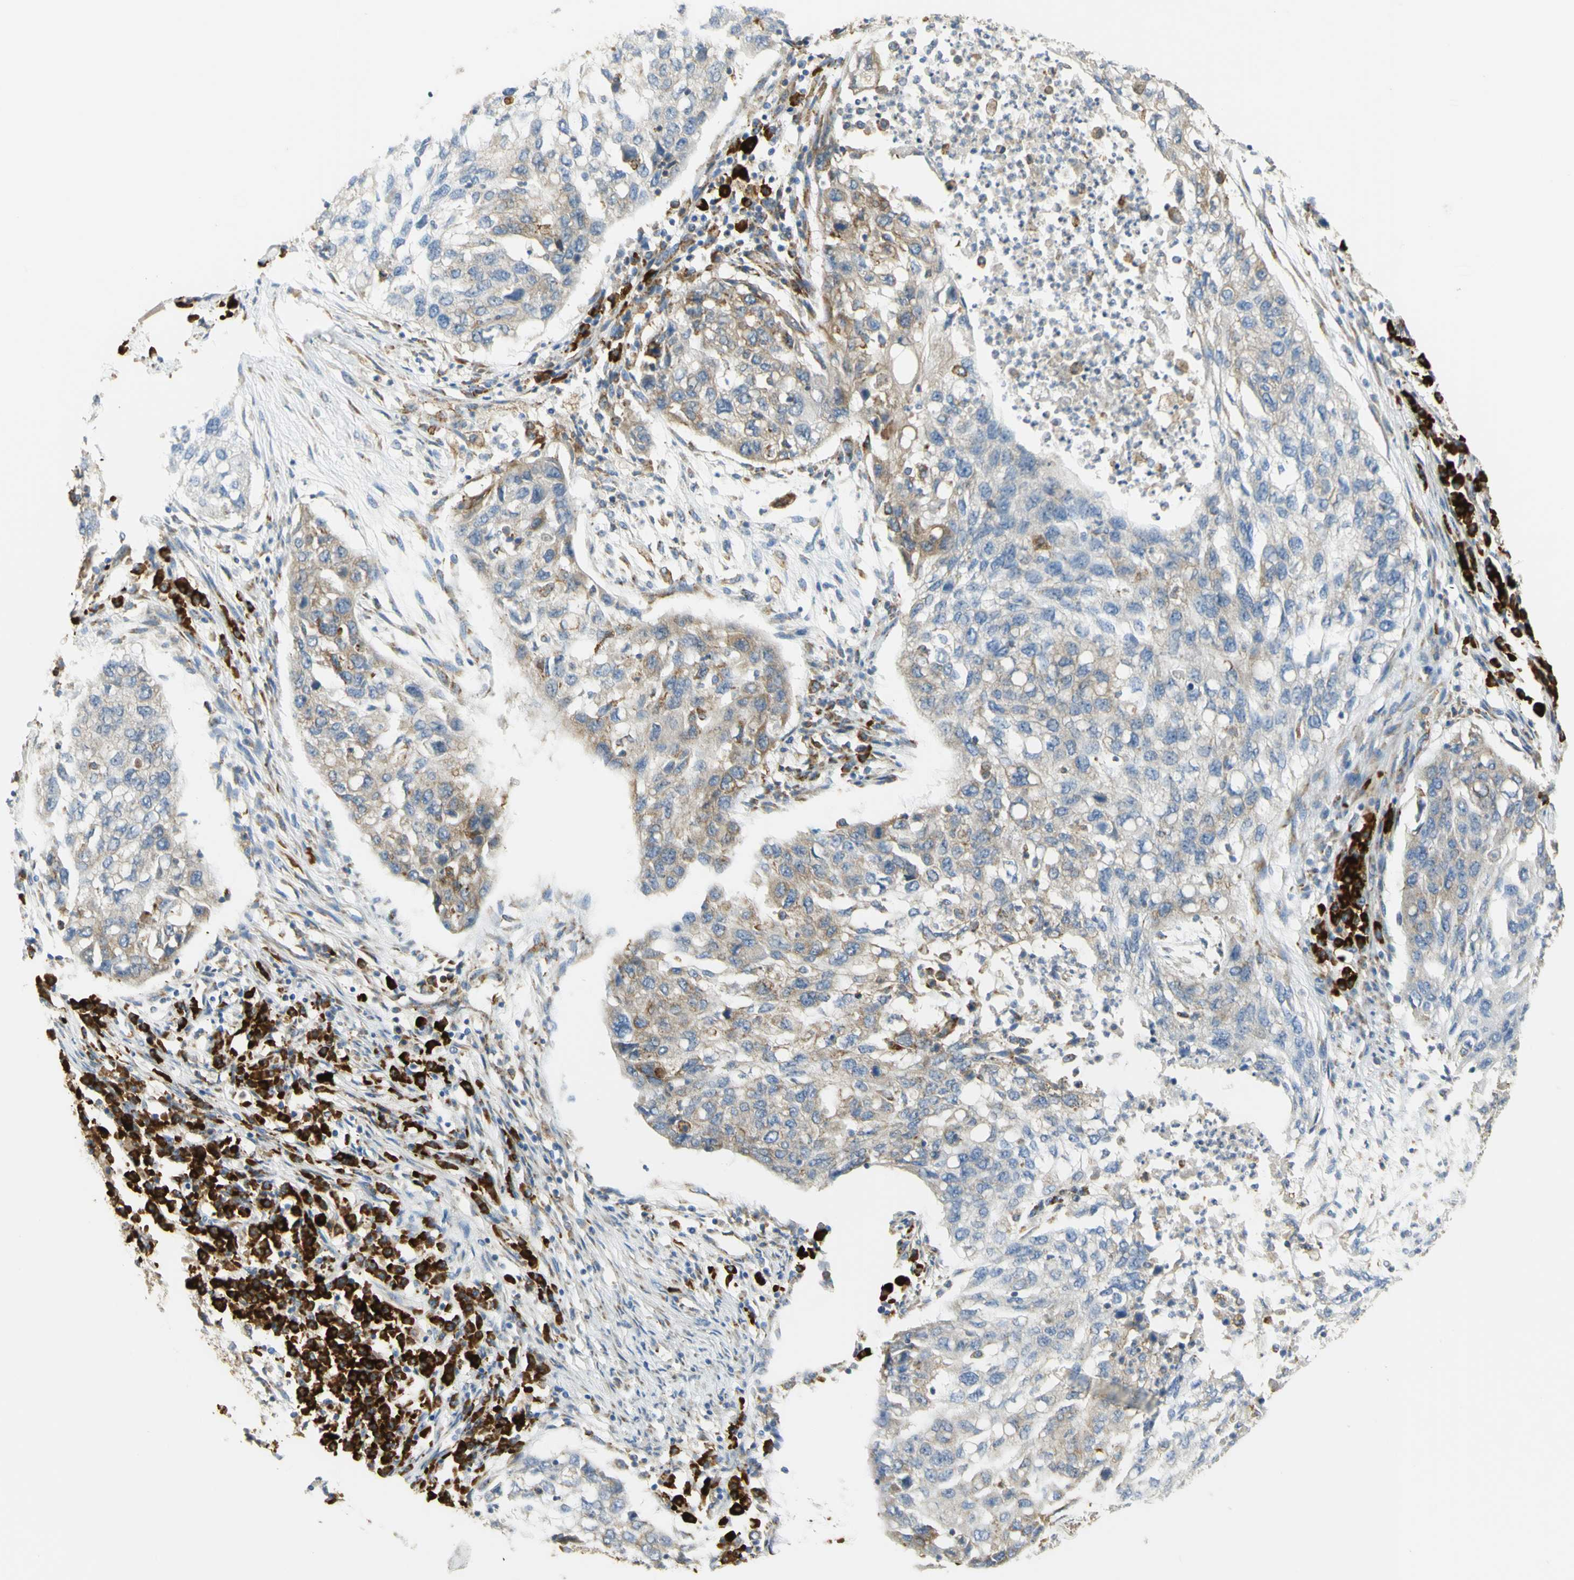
{"staining": {"intensity": "moderate", "quantity": "<25%", "location": "cytoplasmic/membranous"}, "tissue": "lung cancer", "cell_type": "Tumor cells", "image_type": "cancer", "snomed": [{"axis": "morphology", "description": "Squamous cell carcinoma, NOS"}, {"axis": "topography", "description": "Lung"}], "caption": "Brown immunohistochemical staining in human lung squamous cell carcinoma shows moderate cytoplasmic/membranous expression in about <25% of tumor cells. The staining was performed using DAB to visualize the protein expression in brown, while the nuclei were stained in blue with hematoxylin (Magnification: 20x).", "gene": "MANF", "patient": {"sex": "female", "age": 63}}